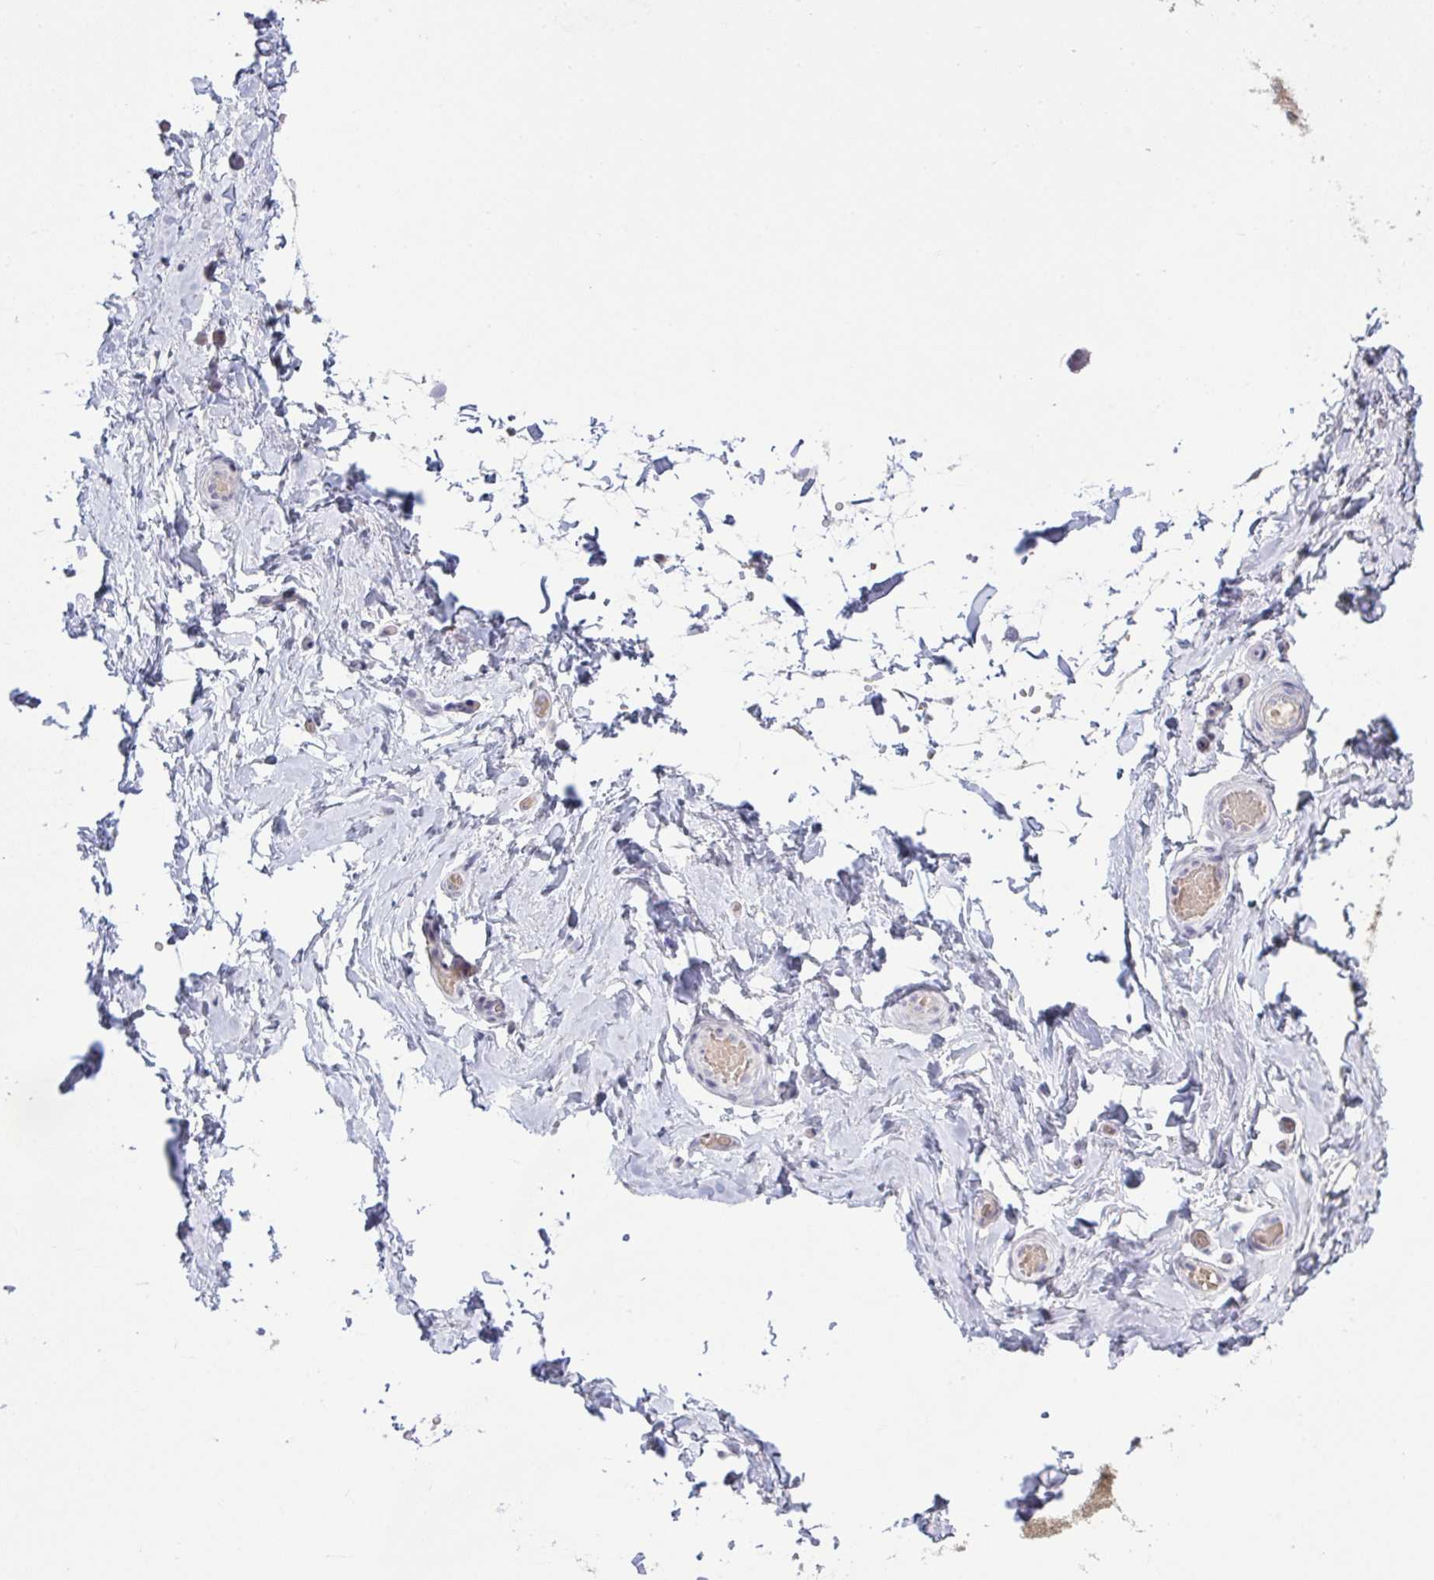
{"staining": {"intensity": "negative", "quantity": "none", "location": "none"}, "tissue": "adipose tissue", "cell_type": "Adipocytes", "image_type": "normal", "snomed": [{"axis": "morphology", "description": "Normal tissue, NOS"}, {"axis": "topography", "description": "Epididymis, spermatic cord, NOS"}, {"axis": "topography", "description": "Epididymis"}, {"axis": "topography", "description": "Peripheral nerve tissue"}], "caption": "IHC of normal adipose tissue displays no expression in adipocytes. (Immunohistochemistry (ihc), brightfield microscopy, high magnification).", "gene": "ZNF784", "patient": {"sex": "male", "age": 29}}